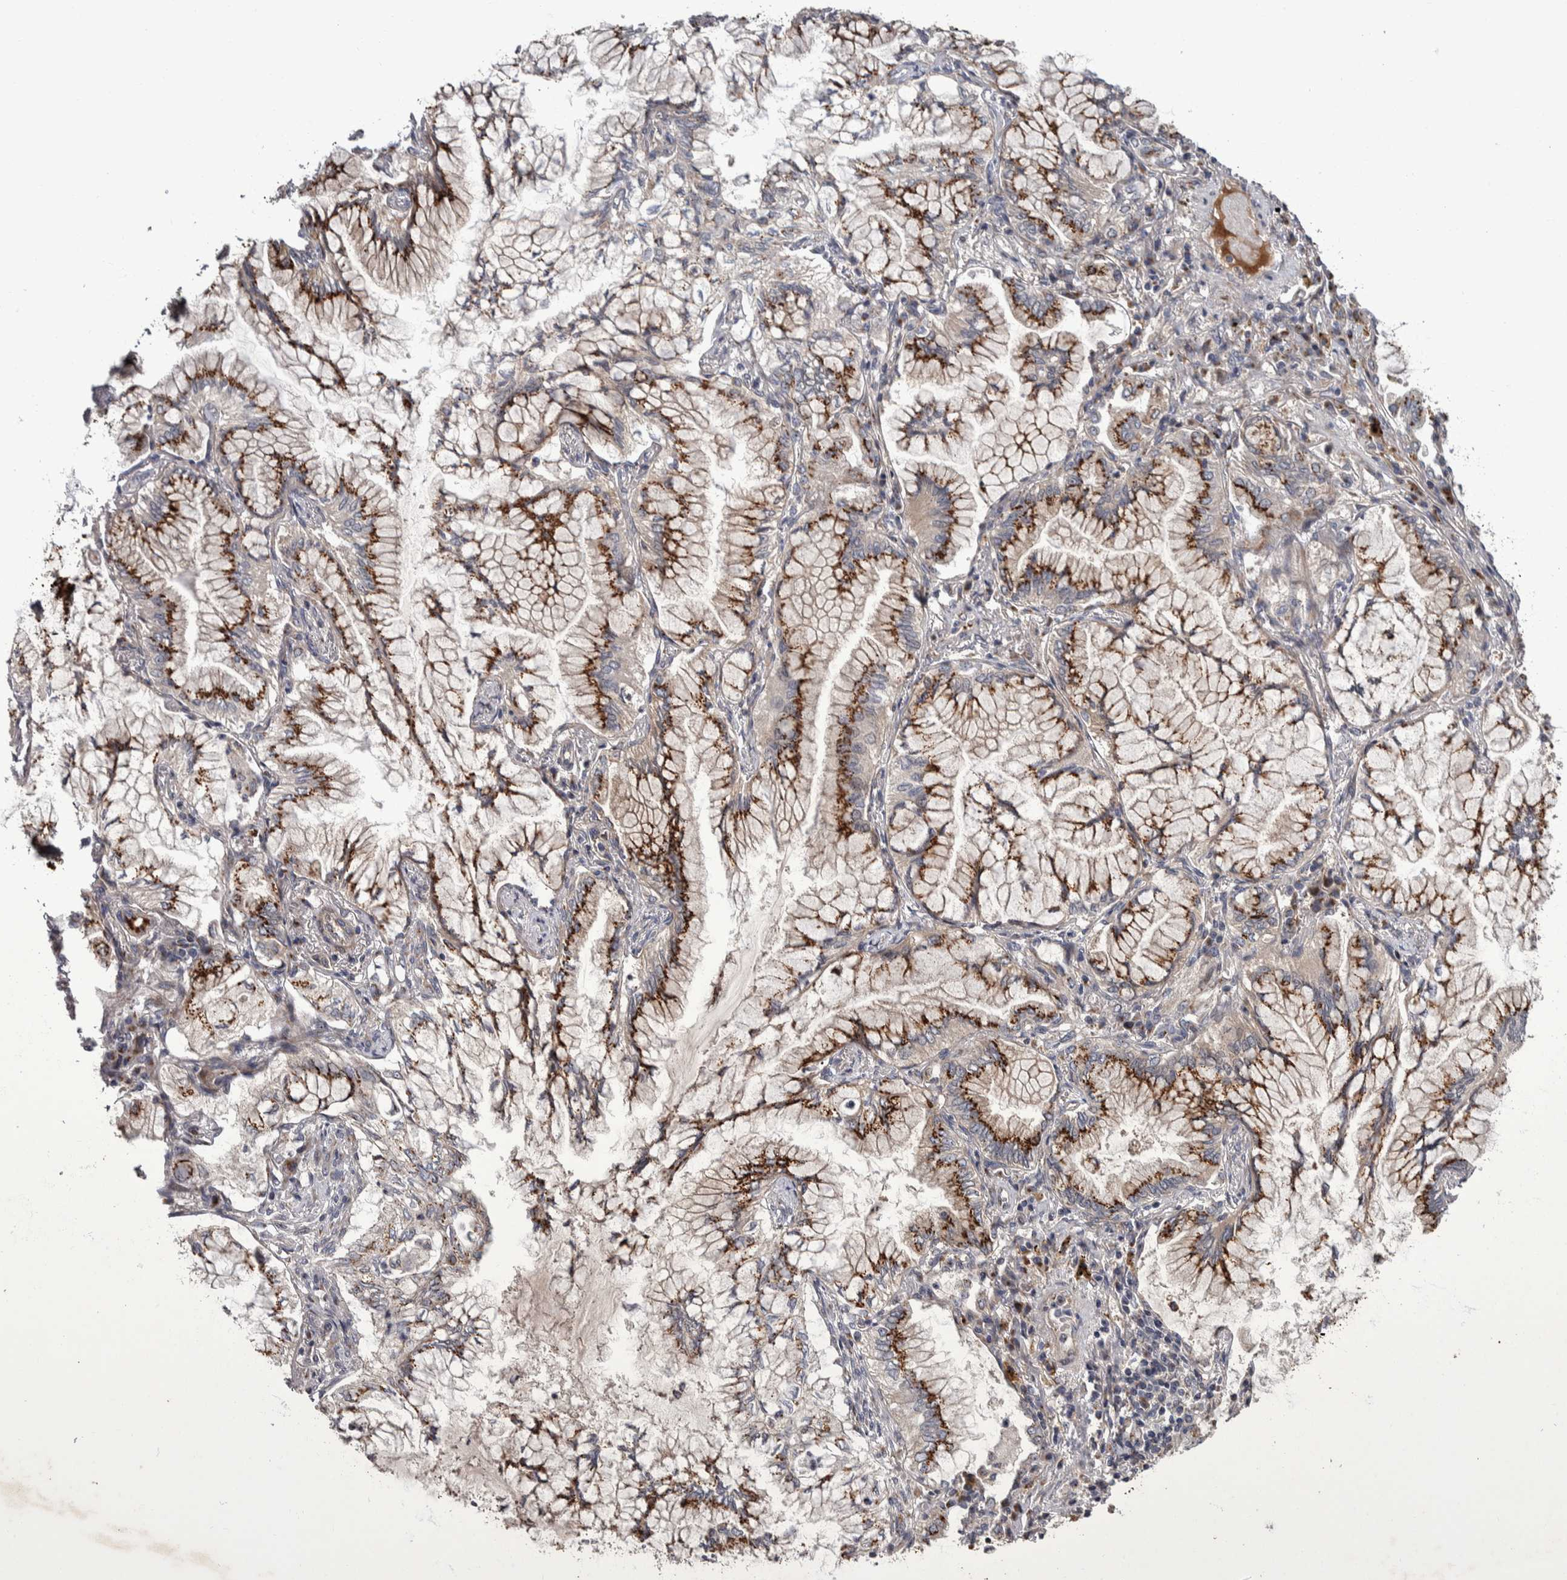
{"staining": {"intensity": "strong", "quantity": ">75%", "location": "cytoplasmic/membranous"}, "tissue": "lung cancer", "cell_type": "Tumor cells", "image_type": "cancer", "snomed": [{"axis": "morphology", "description": "Adenocarcinoma, NOS"}, {"axis": "topography", "description": "Lung"}], "caption": "Immunohistochemistry (IHC) (DAB (3,3'-diaminobenzidine)) staining of human lung cancer reveals strong cytoplasmic/membranous protein expression in approximately >75% of tumor cells. The staining was performed using DAB, with brown indicating positive protein expression. Nuclei are stained blue with hematoxylin.", "gene": "CANT1", "patient": {"sex": "female", "age": 70}}